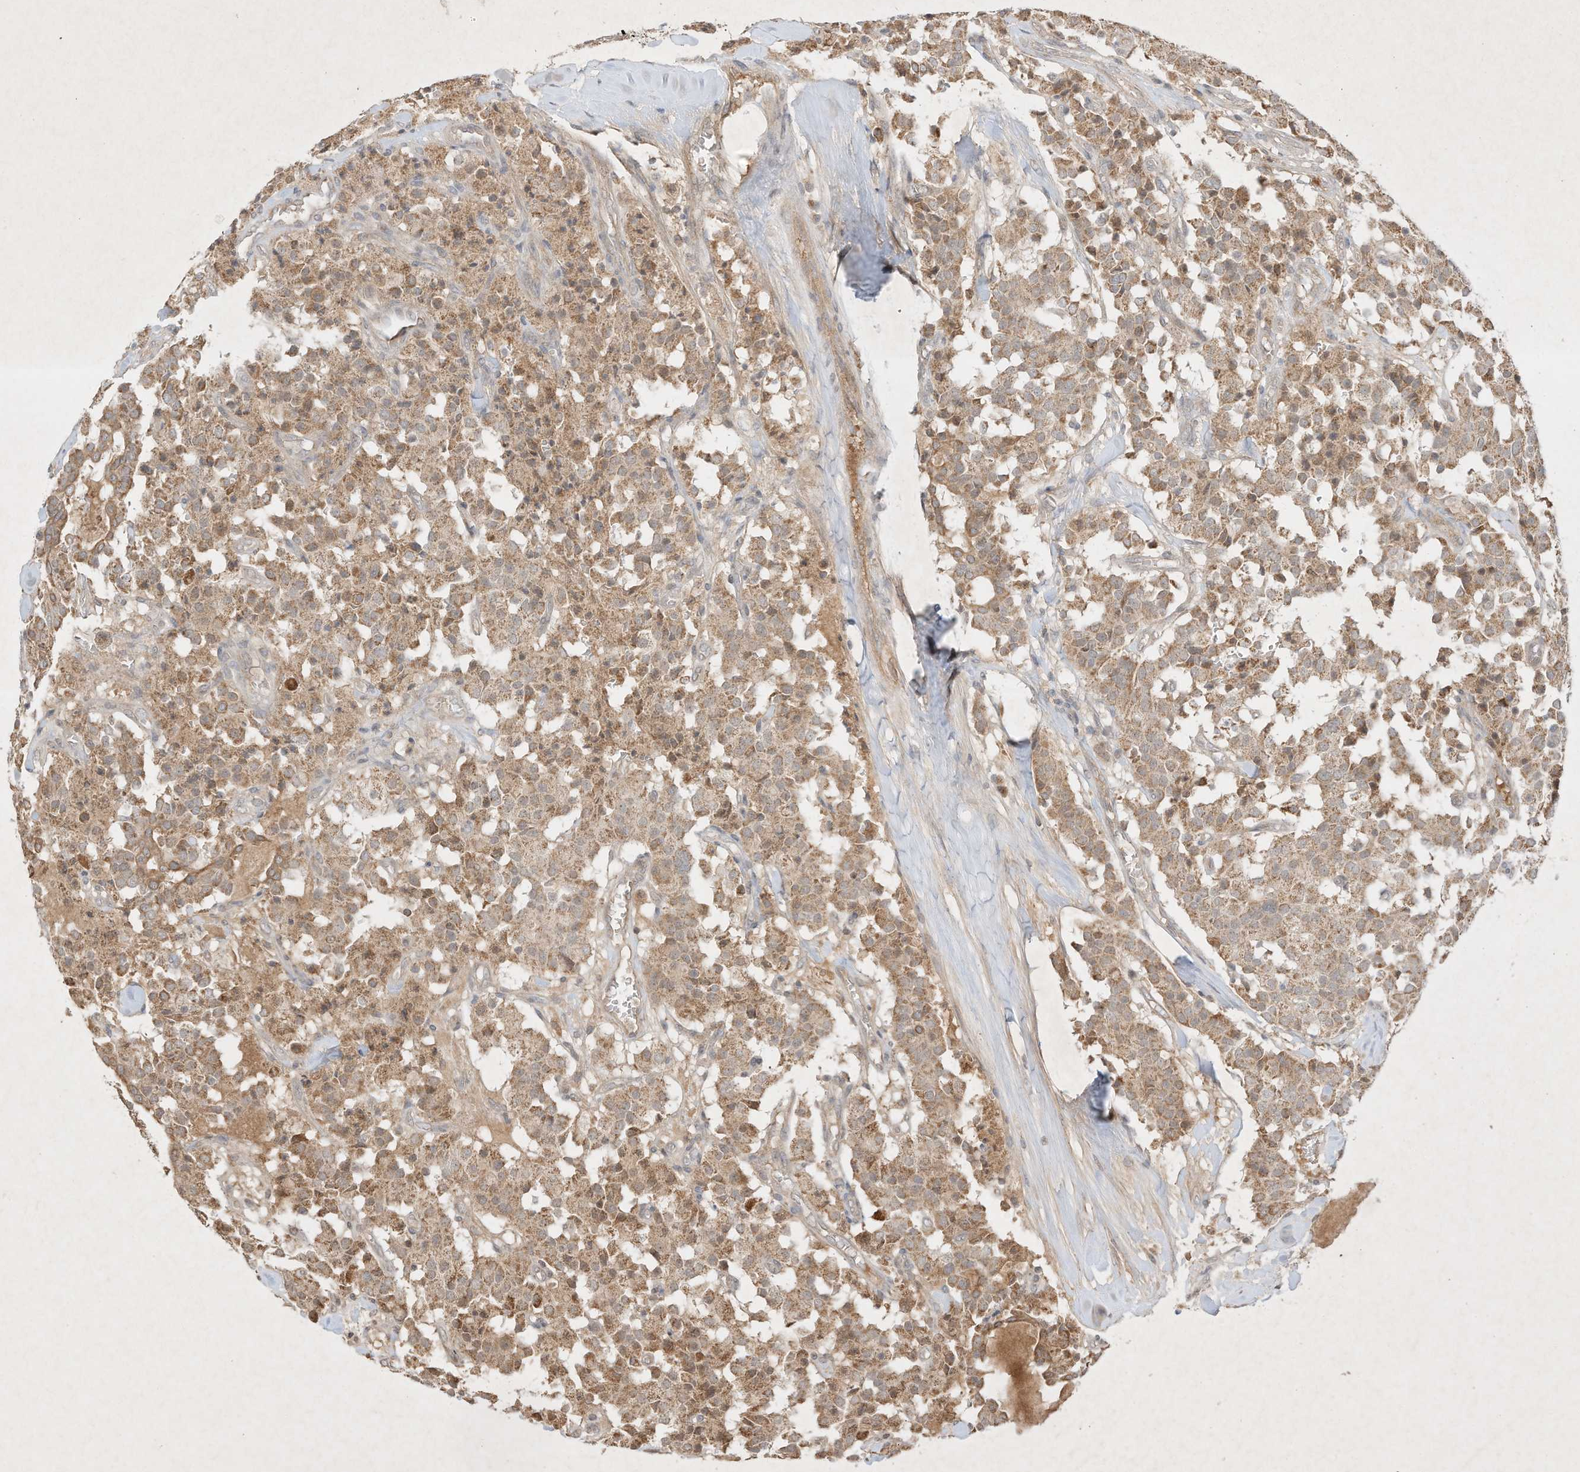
{"staining": {"intensity": "moderate", "quantity": ">75%", "location": "cytoplasmic/membranous"}, "tissue": "carcinoid", "cell_type": "Tumor cells", "image_type": "cancer", "snomed": [{"axis": "morphology", "description": "Carcinoid, malignant, NOS"}, {"axis": "topography", "description": "Lung"}], "caption": "An immunohistochemistry (IHC) micrograph of neoplastic tissue is shown. Protein staining in brown highlights moderate cytoplasmic/membranous positivity in malignant carcinoid within tumor cells.", "gene": "BTRC", "patient": {"sex": "male", "age": 30}}